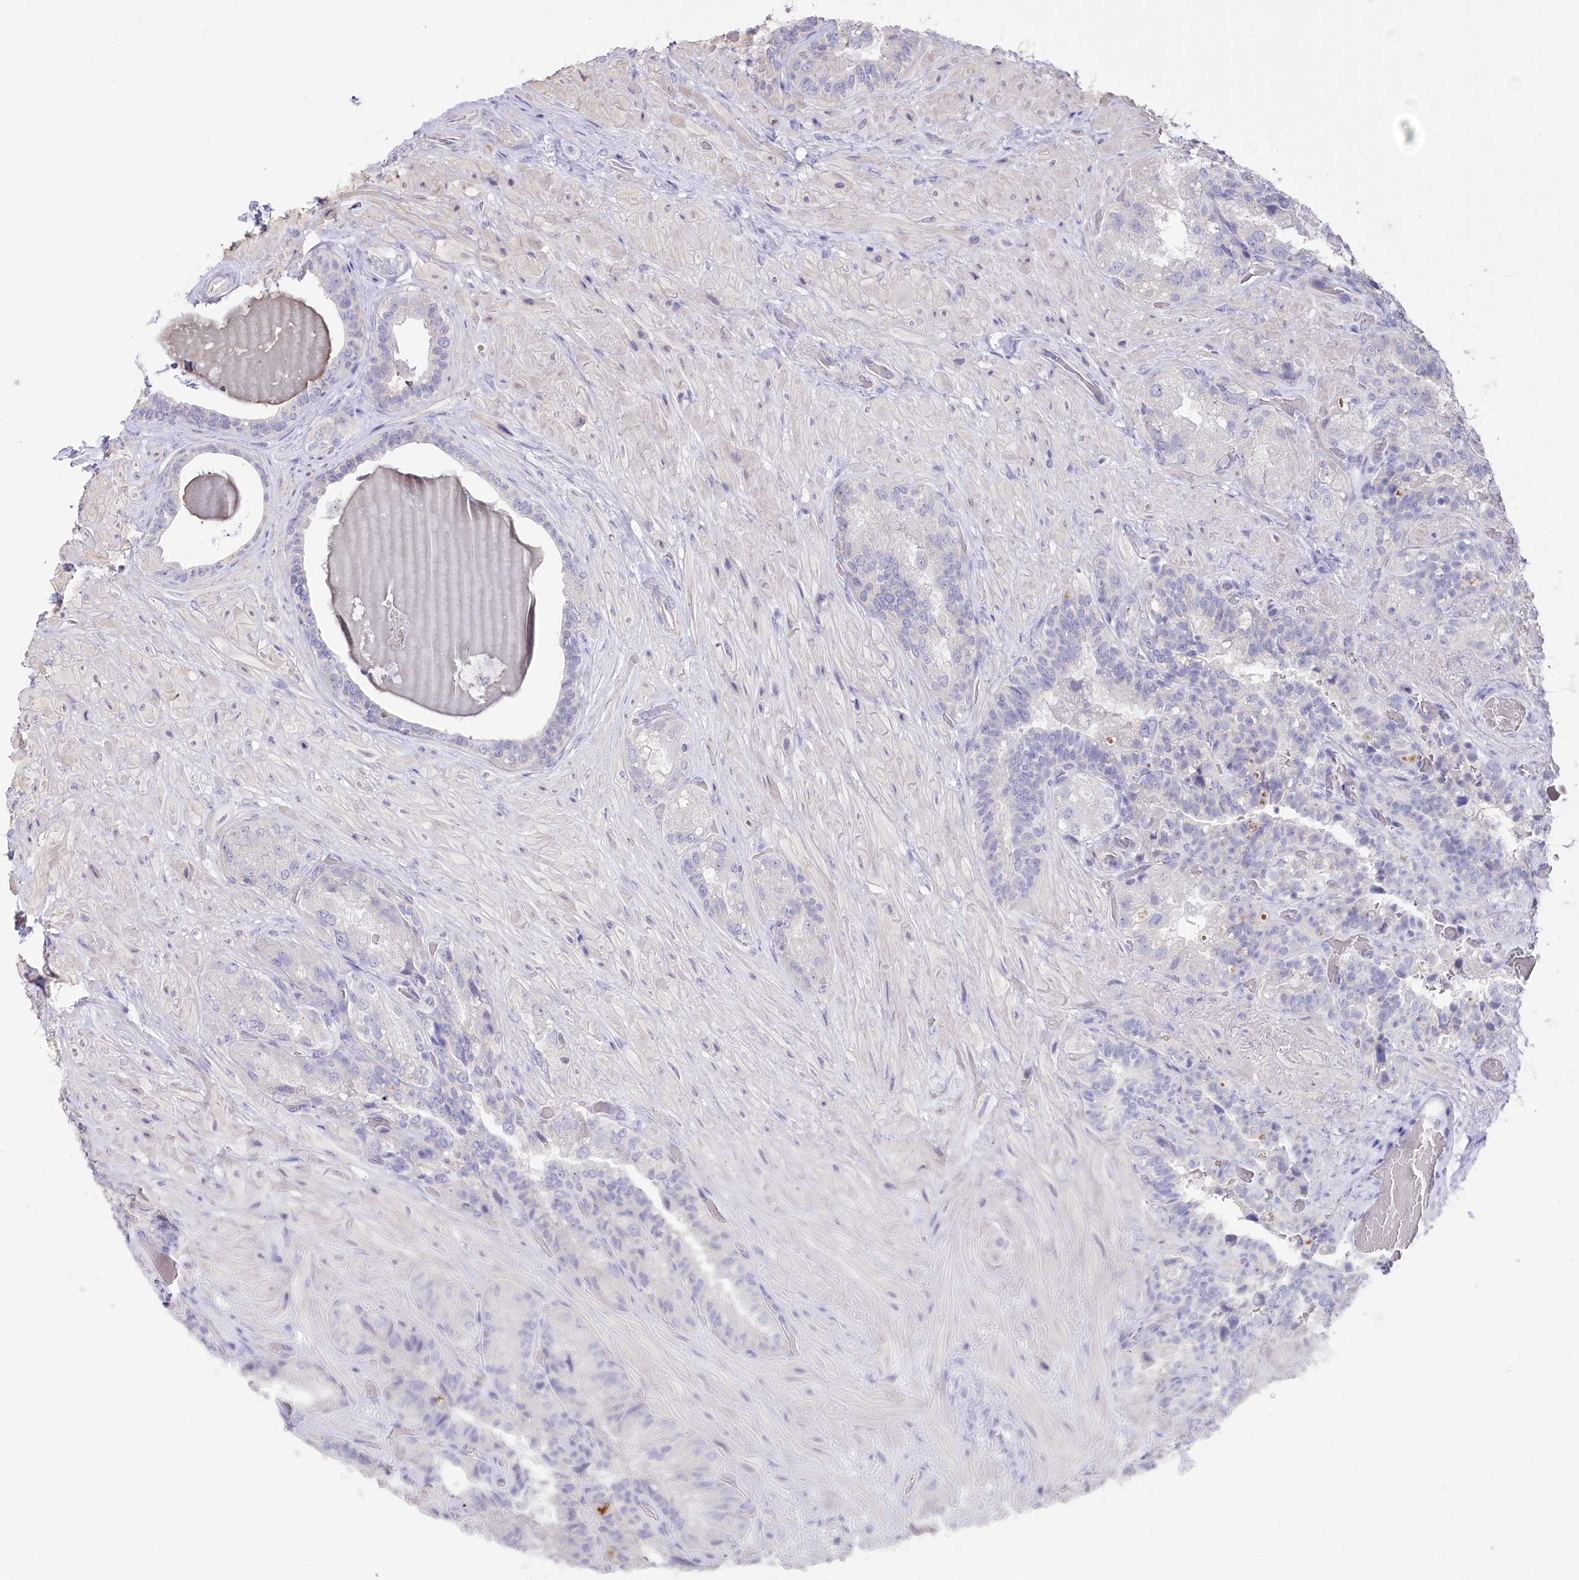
{"staining": {"intensity": "negative", "quantity": "none", "location": "none"}, "tissue": "seminal vesicle", "cell_type": "Glandular cells", "image_type": "normal", "snomed": [{"axis": "morphology", "description": "Normal tissue, NOS"}, {"axis": "topography", "description": "Prostate and seminal vesicle, NOS"}, {"axis": "topography", "description": "Prostate"}, {"axis": "topography", "description": "Seminal veicle"}], "caption": "The image demonstrates no significant positivity in glandular cells of seminal vesicle. (Brightfield microscopy of DAB (3,3'-diaminobenzidine) immunohistochemistry (IHC) at high magnification).", "gene": "MYOZ1", "patient": {"sex": "male", "age": 67}}